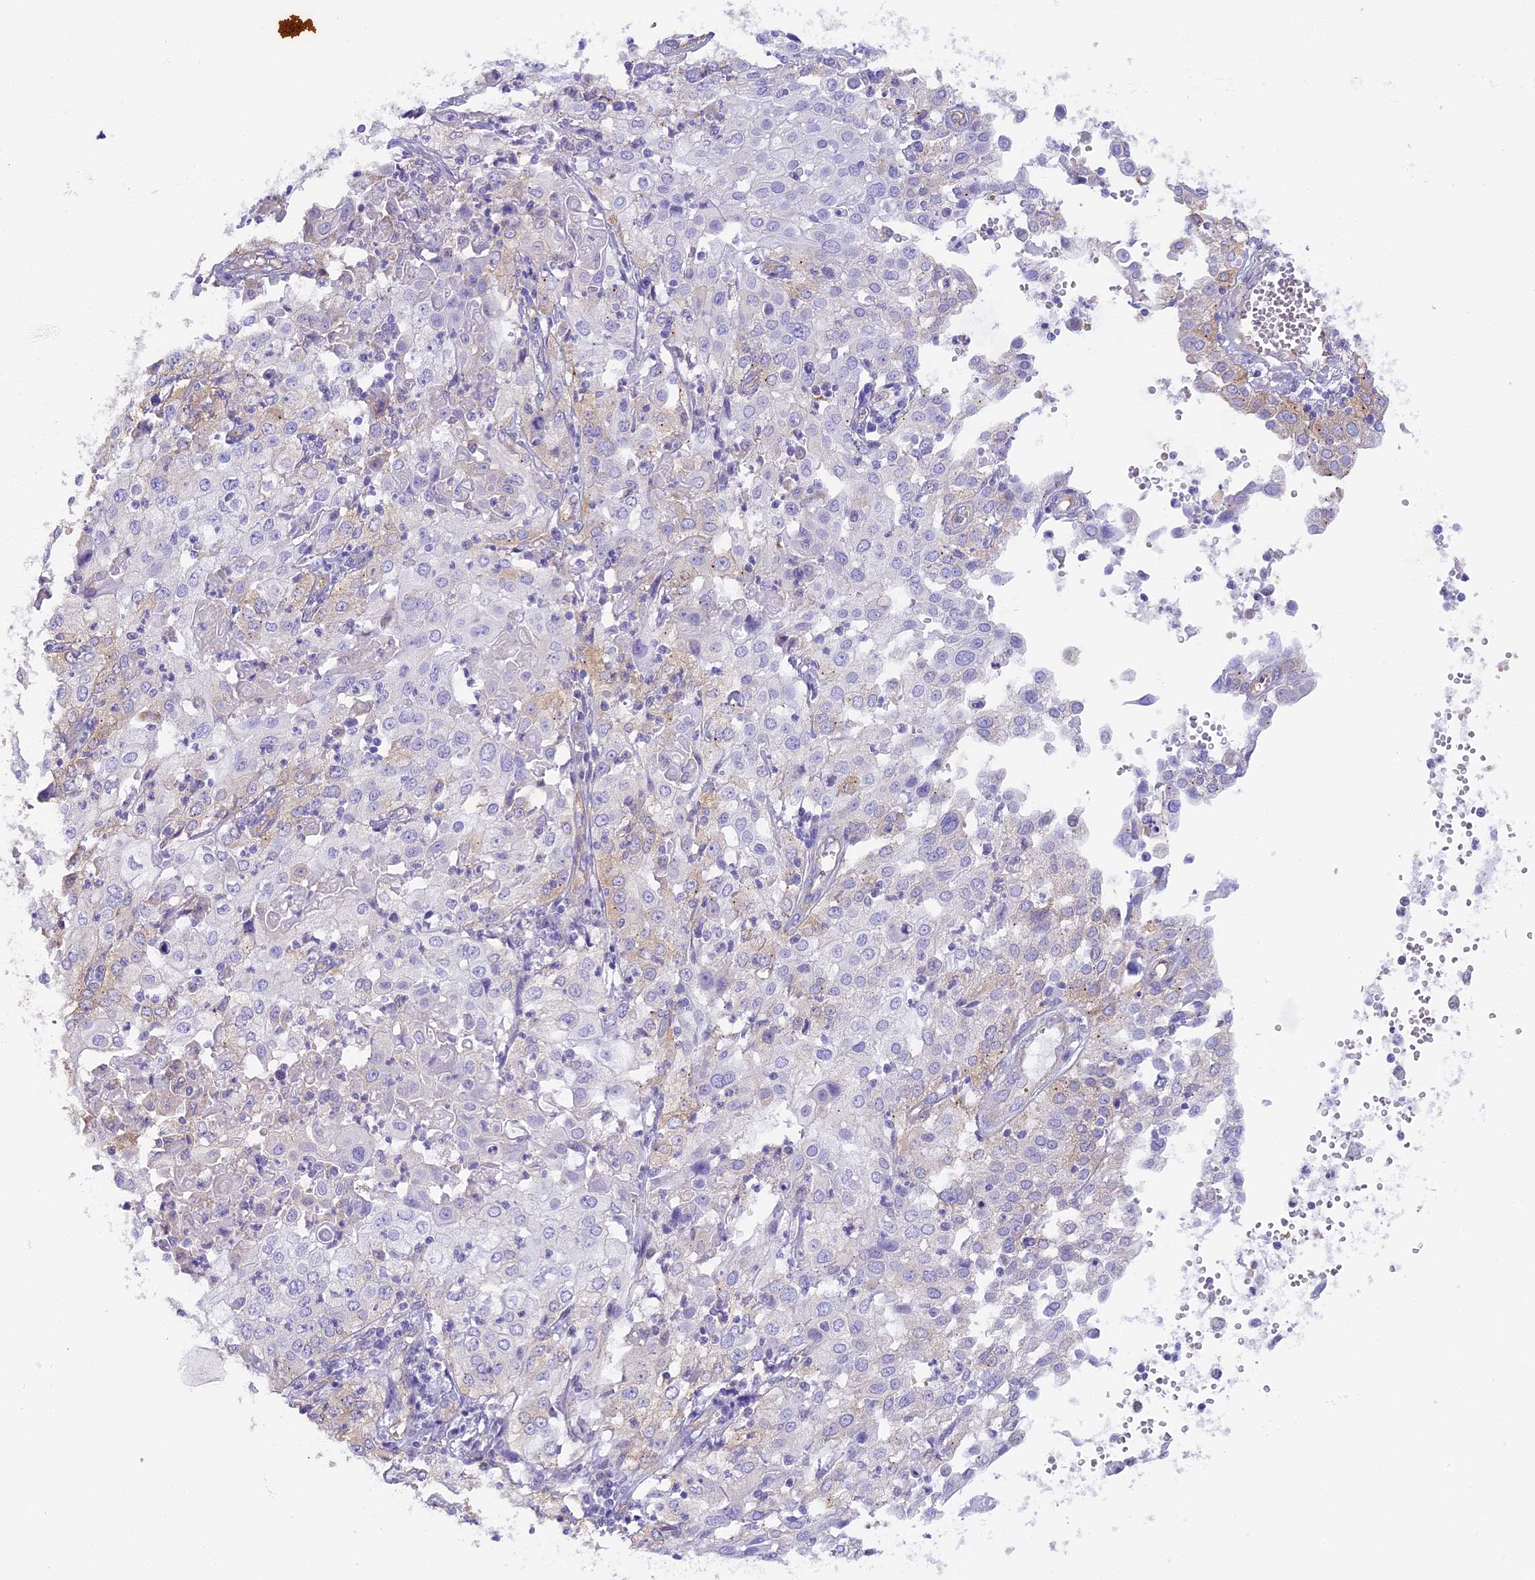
{"staining": {"intensity": "negative", "quantity": "none", "location": "none"}, "tissue": "cervical cancer", "cell_type": "Tumor cells", "image_type": "cancer", "snomed": [{"axis": "morphology", "description": "Squamous cell carcinoma, NOS"}, {"axis": "topography", "description": "Cervix"}], "caption": "A micrograph of human cervical cancer is negative for staining in tumor cells. Nuclei are stained in blue.", "gene": "HOMER3", "patient": {"sex": "female", "age": 39}}